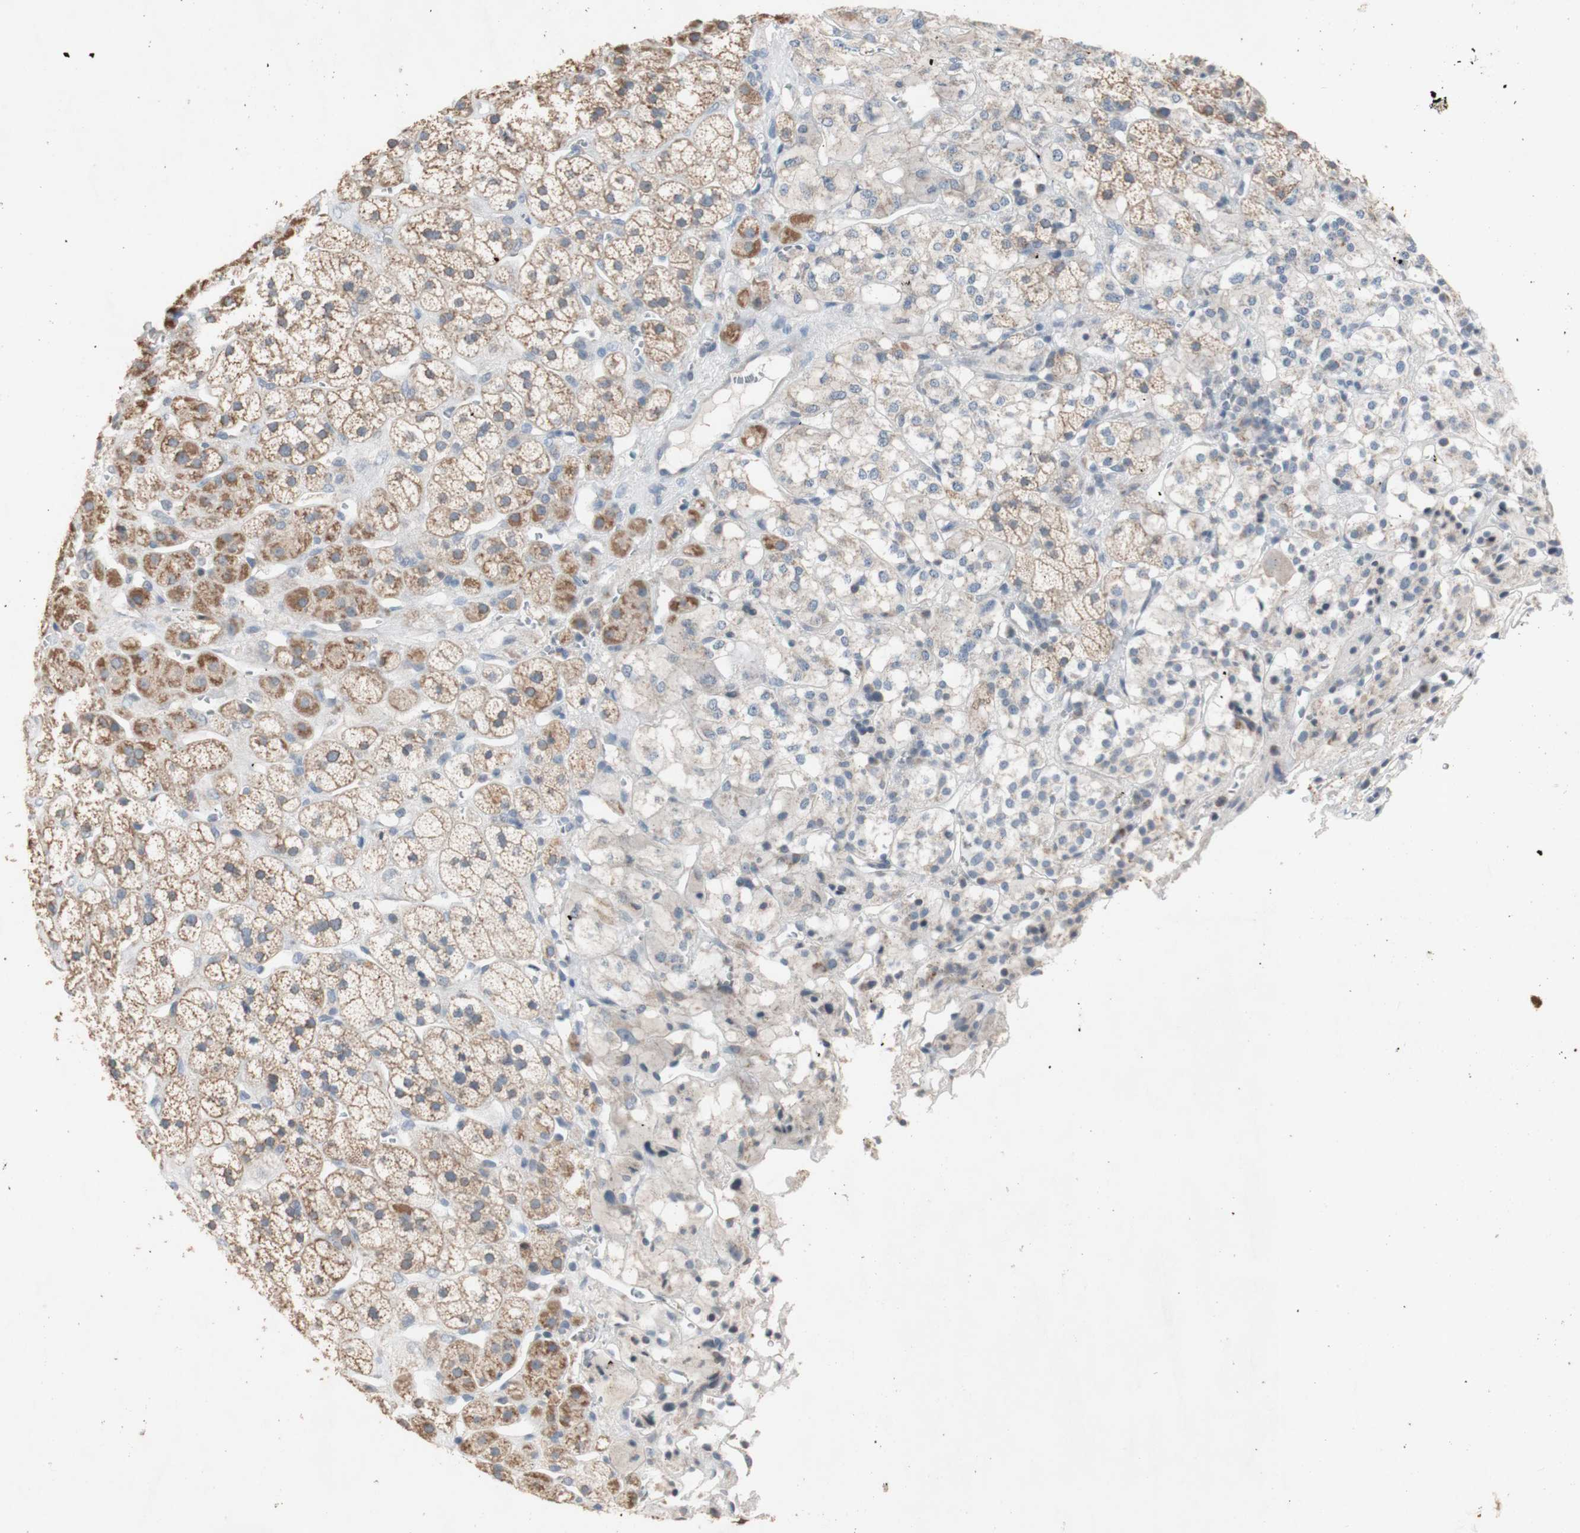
{"staining": {"intensity": "moderate", "quantity": "25%-75%", "location": "cytoplasmic/membranous"}, "tissue": "adrenal gland", "cell_type": "Glandular cells", "image_type": "normal", "snomed": [{"axis": "morphology", "description": "Normal tissue, NOS"}, {"axis": "topography", "description": "Adrenal gland"}], "caption": "Immunohistochemistry (IHC) image of benign adrenal gland: human adrenal gland stained using immunohistochemistry displays medium levels of moderate protein expression localized specifically in the cytoplasmic/membranous of glandular cells, appearing as a cytoplasmic/membranous brown color.", "gene": "PTGIS", "patient": {"sex": "male", "age": 56}}